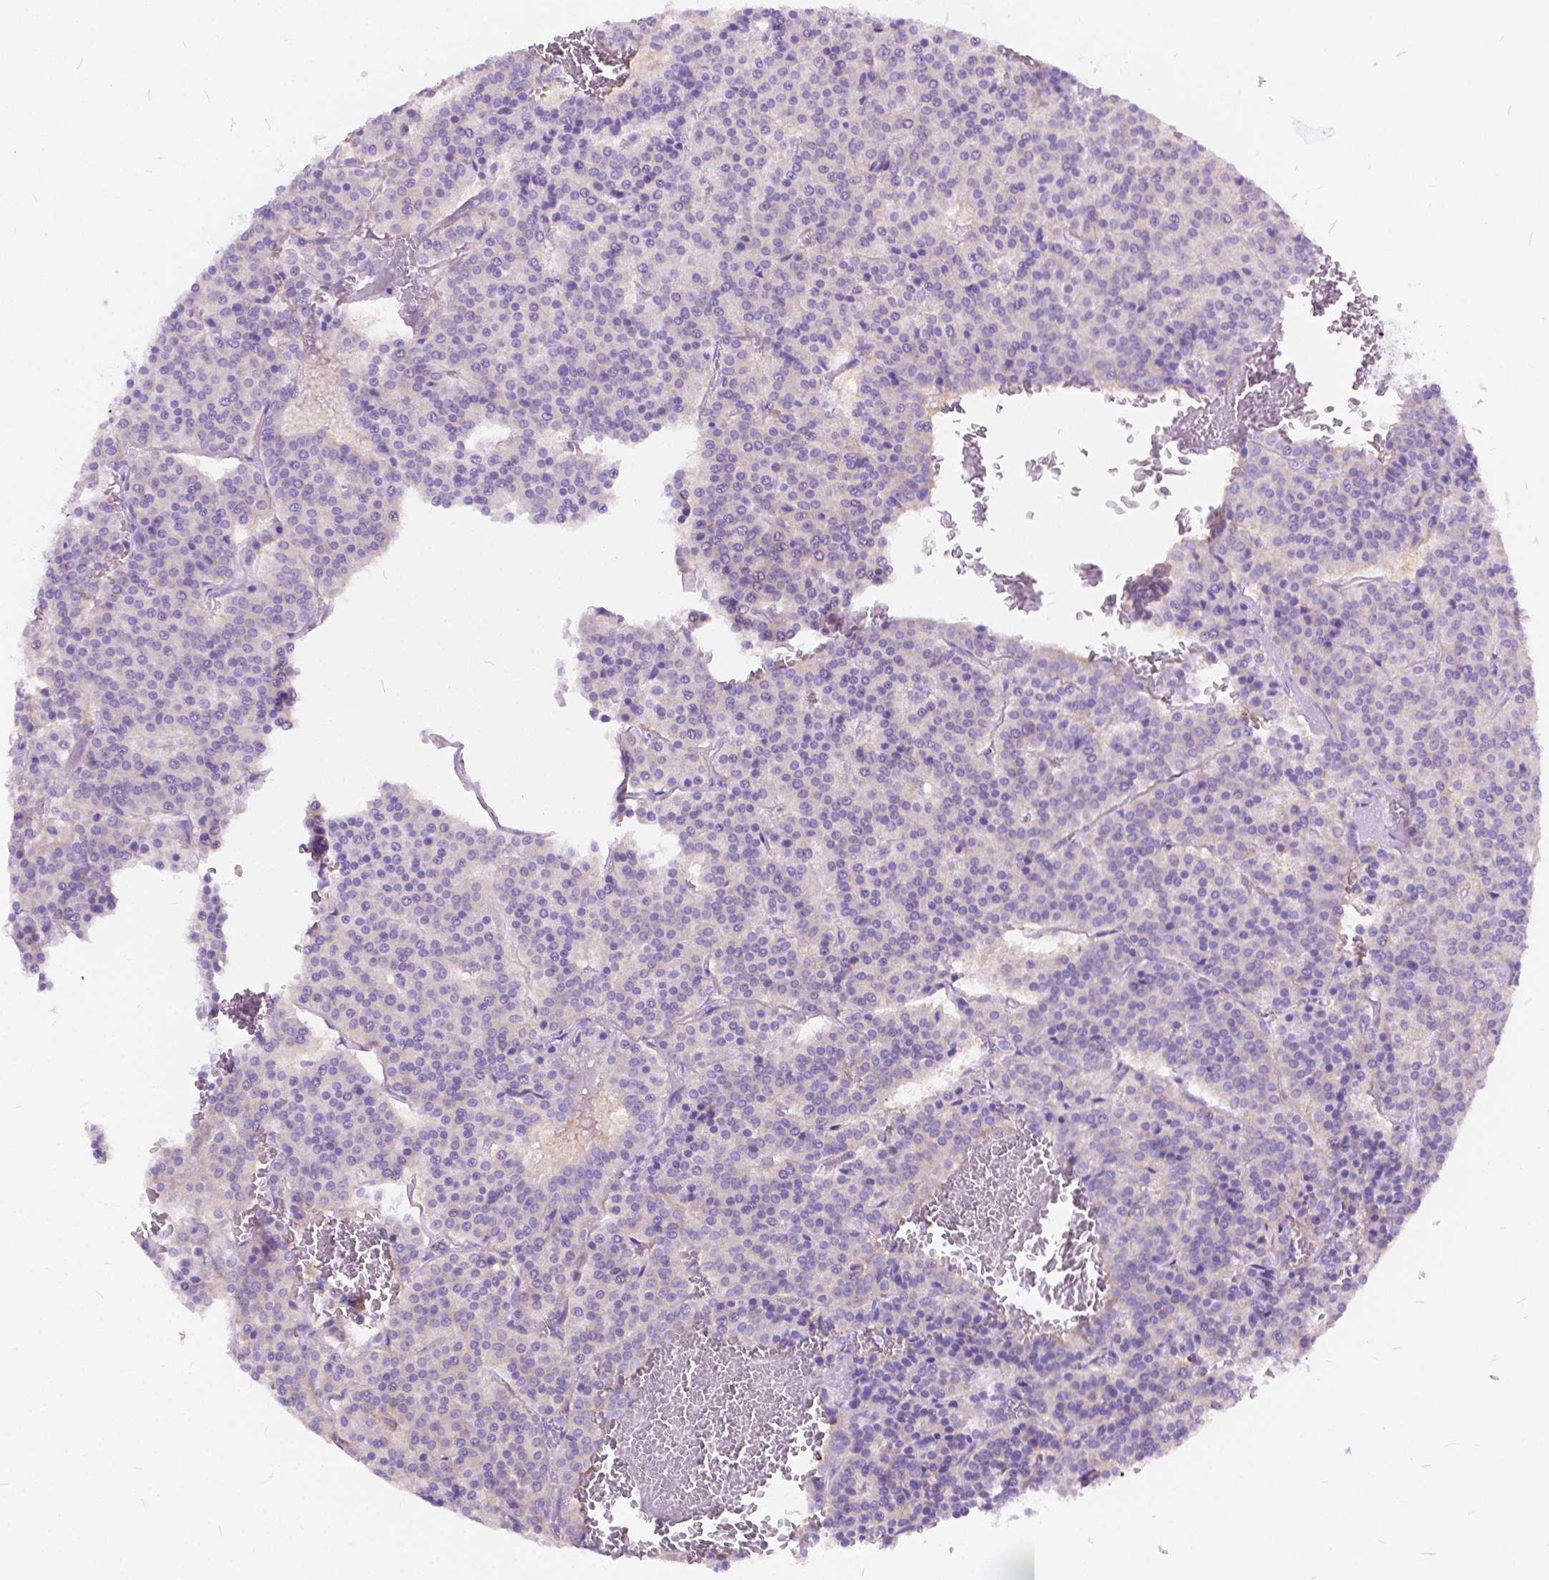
{"staining": {"intensity": "negative", "quantity": "none", "location": "none"}, "tissue": "carcinoid", "cell_type": "Tumor cells", "image_type": "cancer", "snomed": [{"axis": "morphology", "description": "Carcinoid, malignant, NOS"}, {"axis": "topography", "description": "Lung"}], "caption": "The photomicrograph exhibits no staining of tumor cells in malignant carcinoid.", "gene": "CHRM1", "patient": {"sex": "male", "age": 70}}